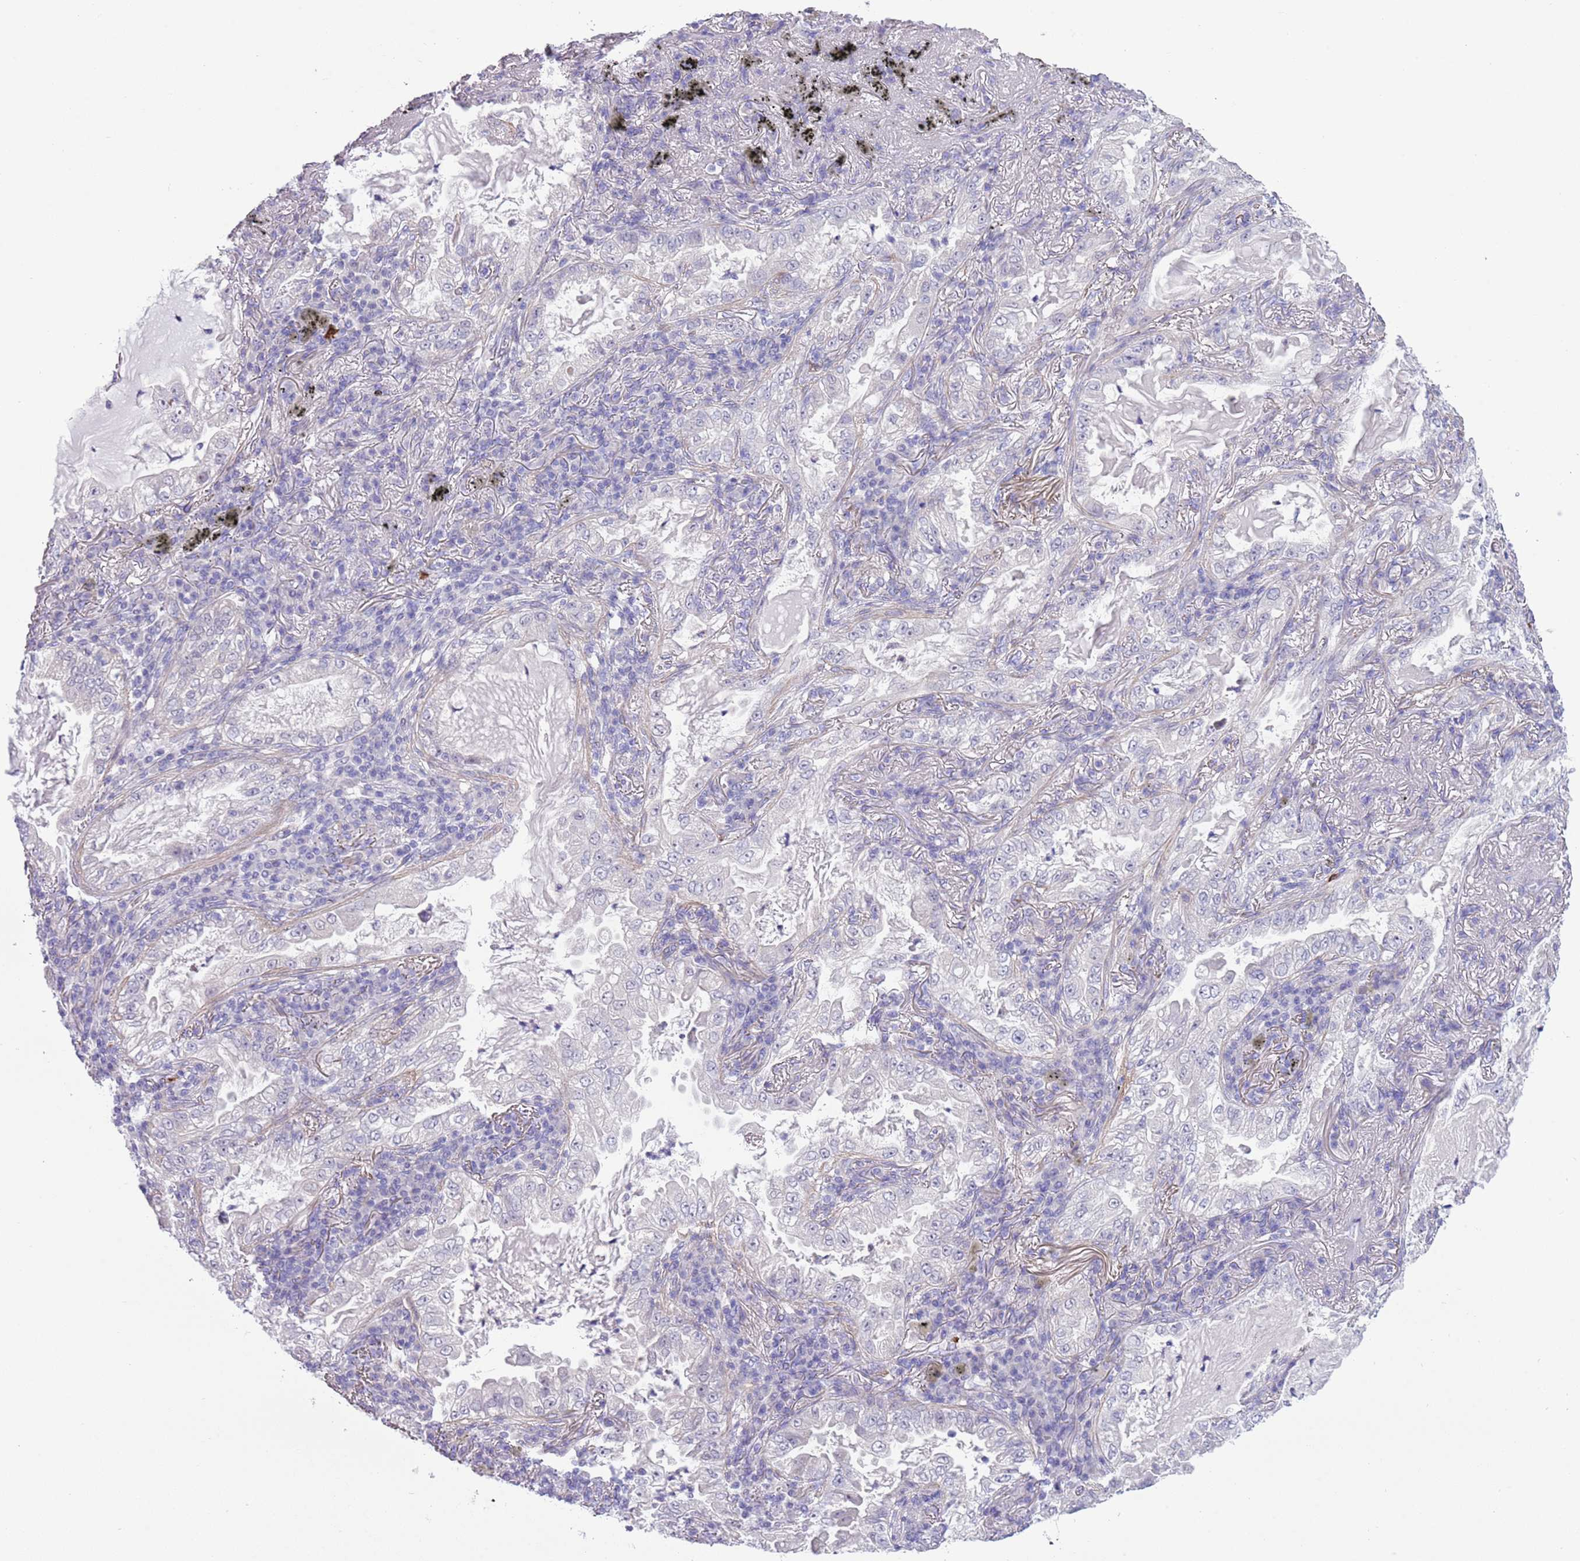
{"staining": {"intensity": "negative", "quantity": "none", "location": "none"}, "tissue": "lung cancer", "cell_type": "Tumor cells", "image_type": "cancer", "snomed": [{"axis": "morphology", "description": "Adenocarcinoma, NOS"}, {"axis": "topography", "description": "Lung"}], "caption": "IHC image of human lung cancer (adenocarcinoma) stained for a protein (brown), which shows no positivity in tumor cells.", "gene": "TSGA13", "patient": {"sex": "female", "age": 73}}